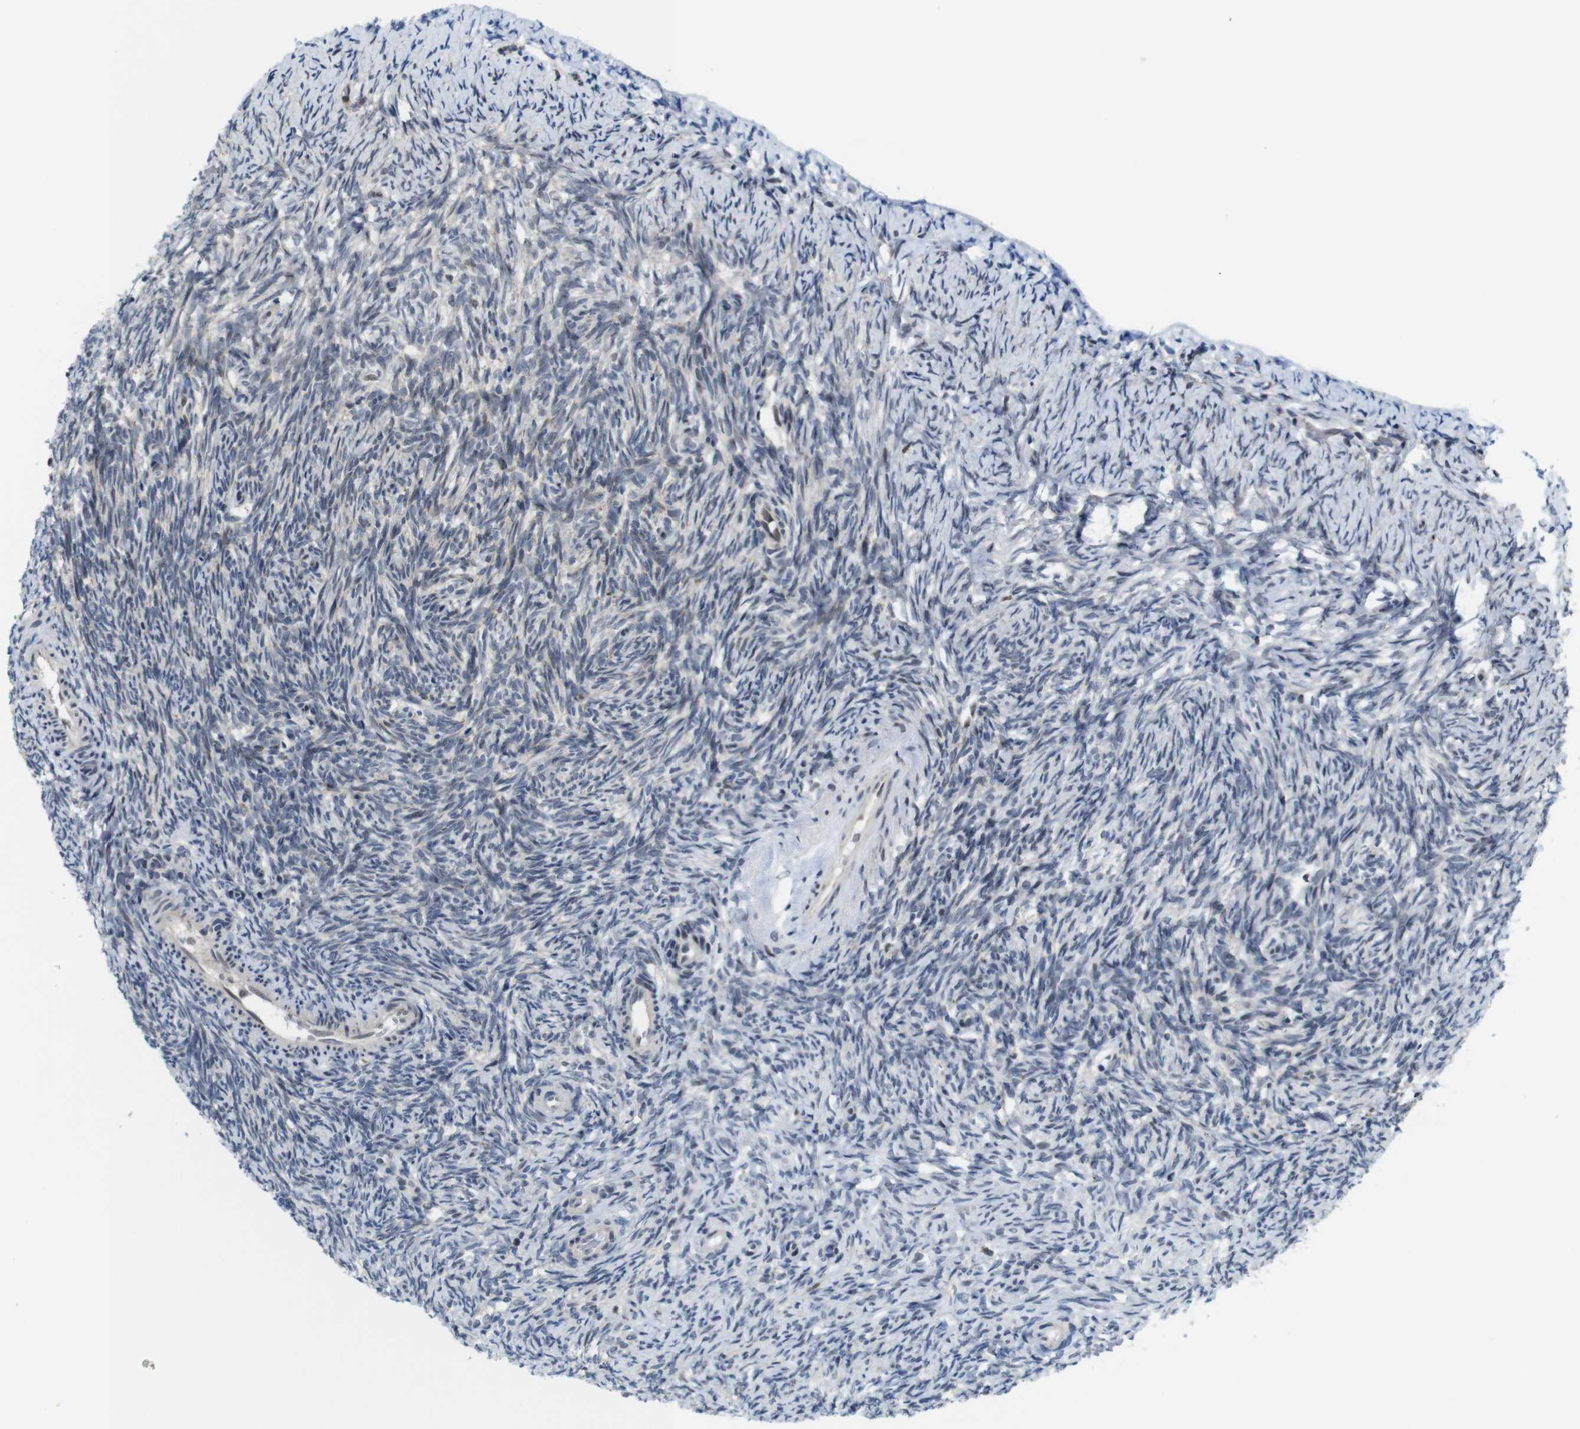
{"staining": {"intensity": "moderate", "quantity": "25%-75%", "location": "cytoplasmic/membranous,nuclear"}, "tissue": "ovary", "cell_type": "Ovarian stroma cells", "image_type": "normal", "snomed": [{"axis": "morphology", "description": "Normal tissue, NOS"}, {"axis": "topography", "description": "Ovary"}], "caption": "Protein staining reveals moderate cytoplasmic/membranous,nuclear positivity in approximately 25%-75% of ovarian stroma cells in normal ovary. (IHC, brightfield microscopy, high magnification).", "gene": "PNMA8A", "patient": {"sex": "female", "age": 41}}